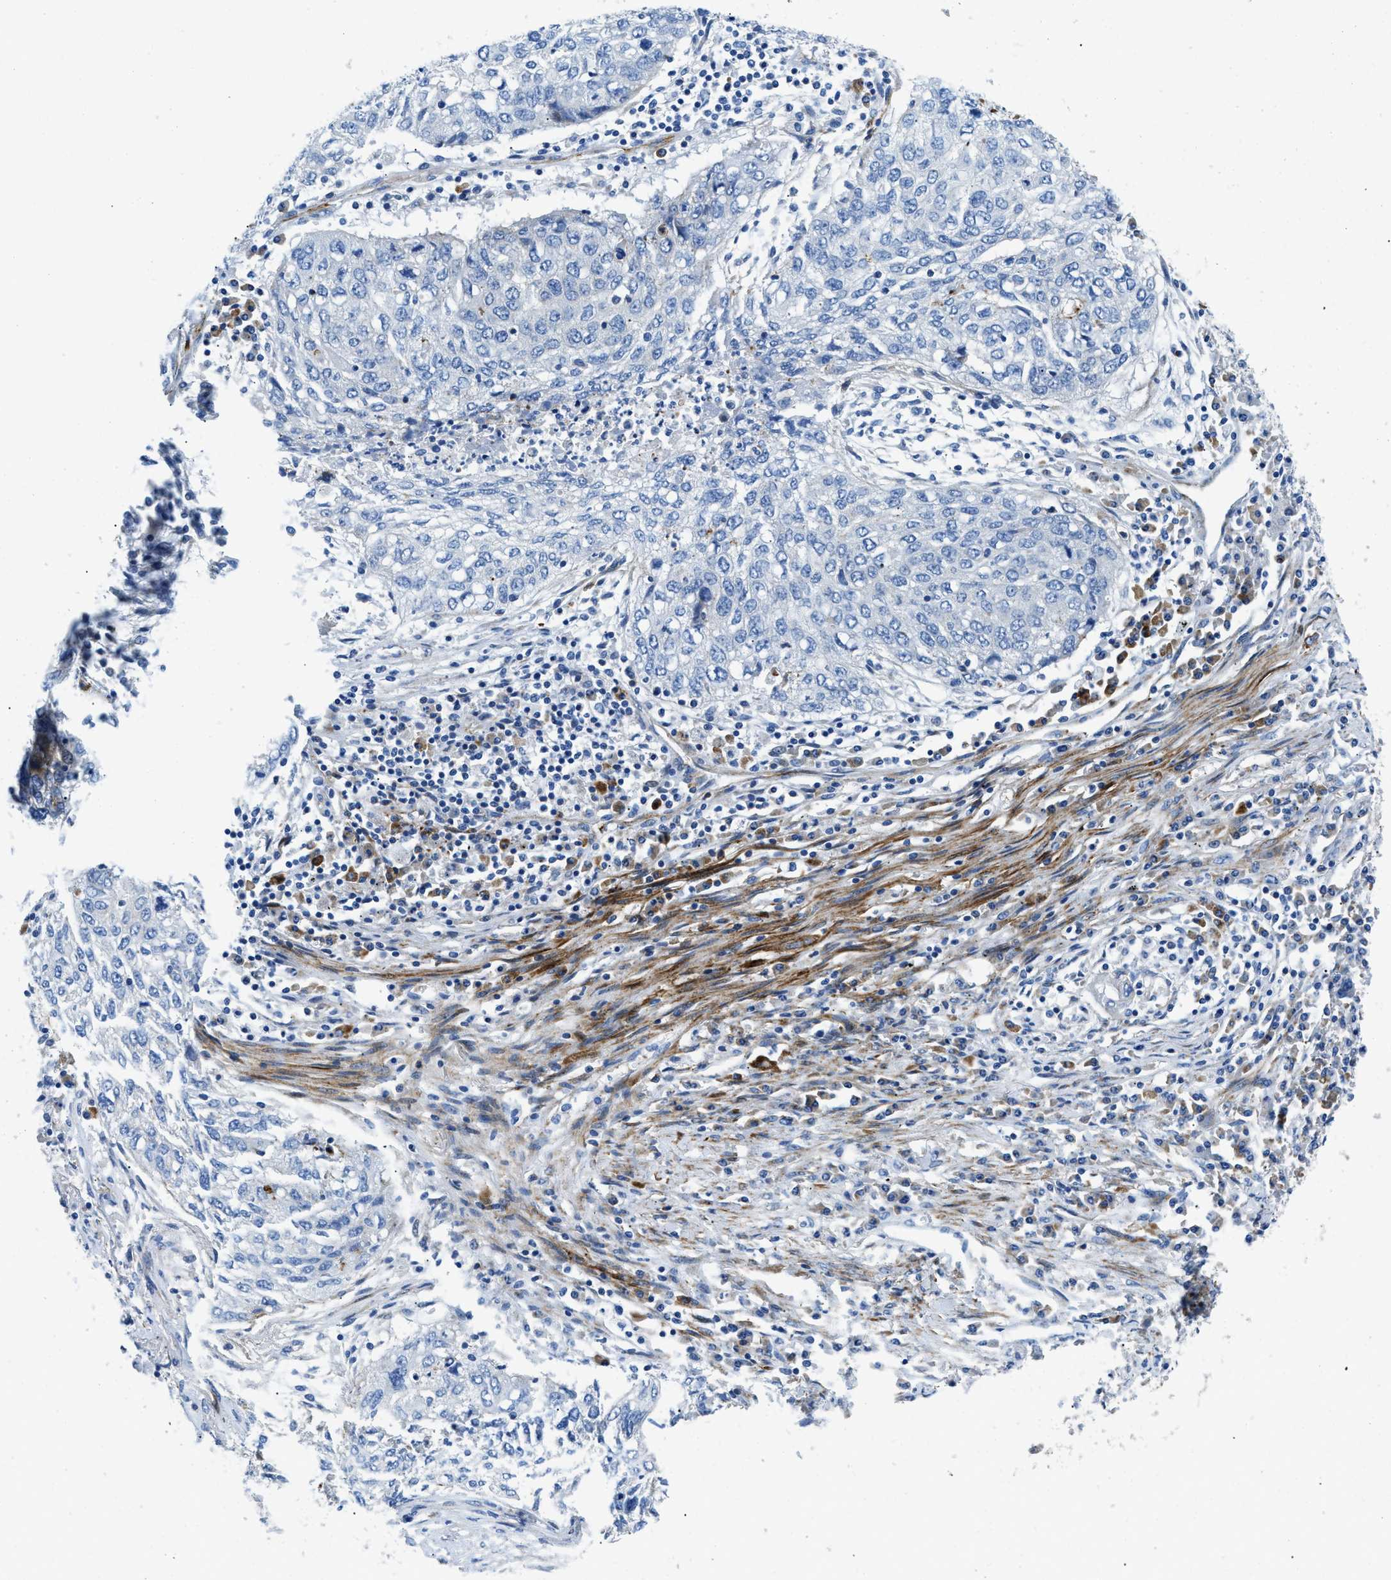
{"staining": {"intensity": "negative", "quantity": "none", "location": "none"}, "tissue": "lung cancer", "cell_type": "Tumor cells", "image_type": "cancer", "snomed": [{"axis": "morphology", "description": "Squamous cell carcinoma, NOS"}, {"axis": "topography", "description": "Lung"}], "caption": "Lung squamous cell carcinoma was stained to show a protein in brown. There is no significant positivity in tumor cells.", "gene": "CUTA", "patient": {"sex": "female", "age": 63}}